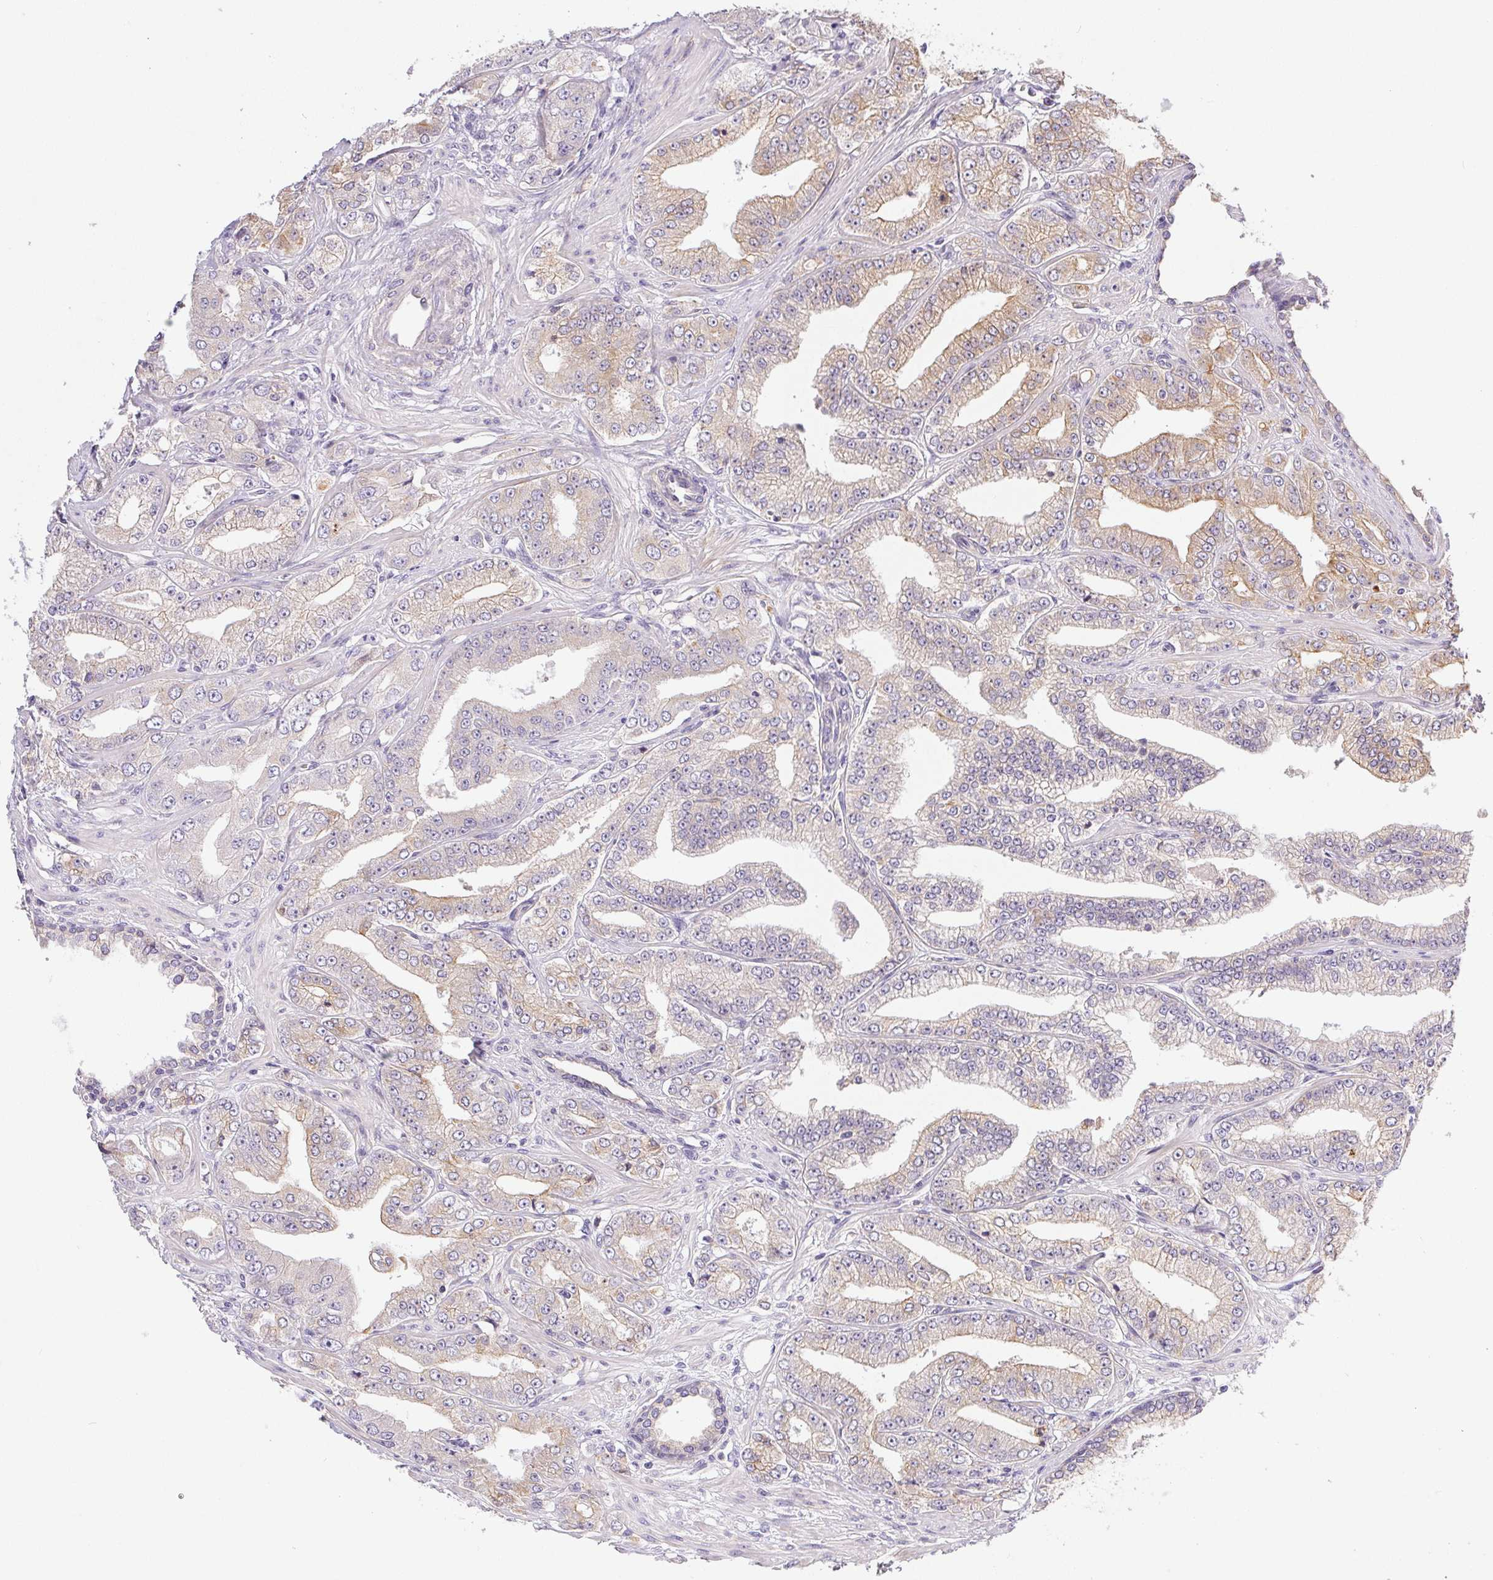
{"staining": {"intensity": "weak", "quantity": "25%-75%", "location": "cytoplasmic/membranous"}, "tissue": "prostate cancer", "cell_type": "Tumor cells", "image_type": "cancer", "snomed": [{"axis": "morphology", "description": "Adenocarcinoma, Low grade"}, {"axis": "topography", "description": "Prostate"}], "caption": "There is low levels of weak cytoplasmic/membranous positivity in tumor cells of low-grade adenocarcinoma (prostate), as demonstrated by immunohistochemical staining (brown color).", "gene": "SLC17A7", "patient": {"sex": "male", "age": 60}}